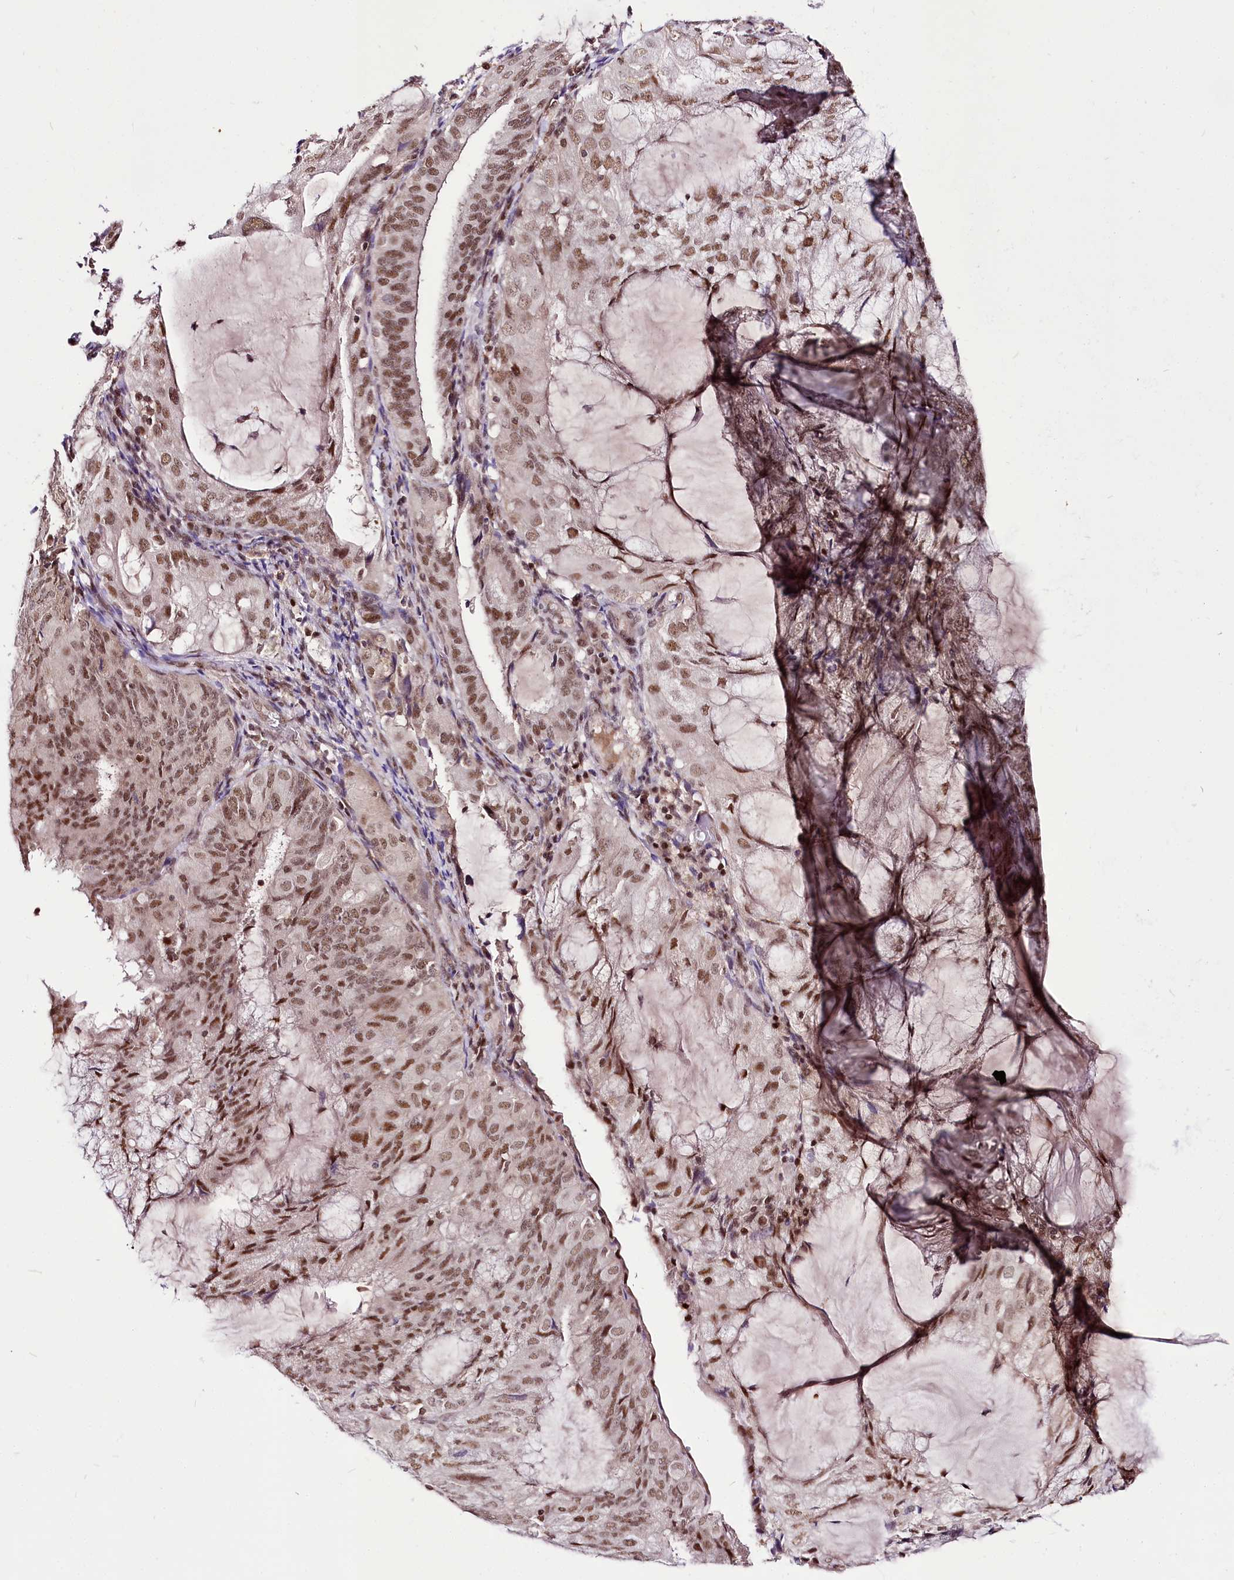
{"staining": {"intensity": "moderate", "quantity": ">75%", "location": "nuclear"}, "tissue": "endometrial cancer", "cell_type": "Tumor cells", "image_type": "cancer", "snomed": [{"axis": "morphology", "description": "Adenocarcinoma, NOS"}, {"axis": "topography", "description": "Endometrium"}], "caption": "This is an image of IHC staining of endometrial cancer (adenocarcinoma), which shows moderate staining in the nuclear of tumor cells.", "gene": "POLA2", "patient": {"sex": "female", "age": 81}}